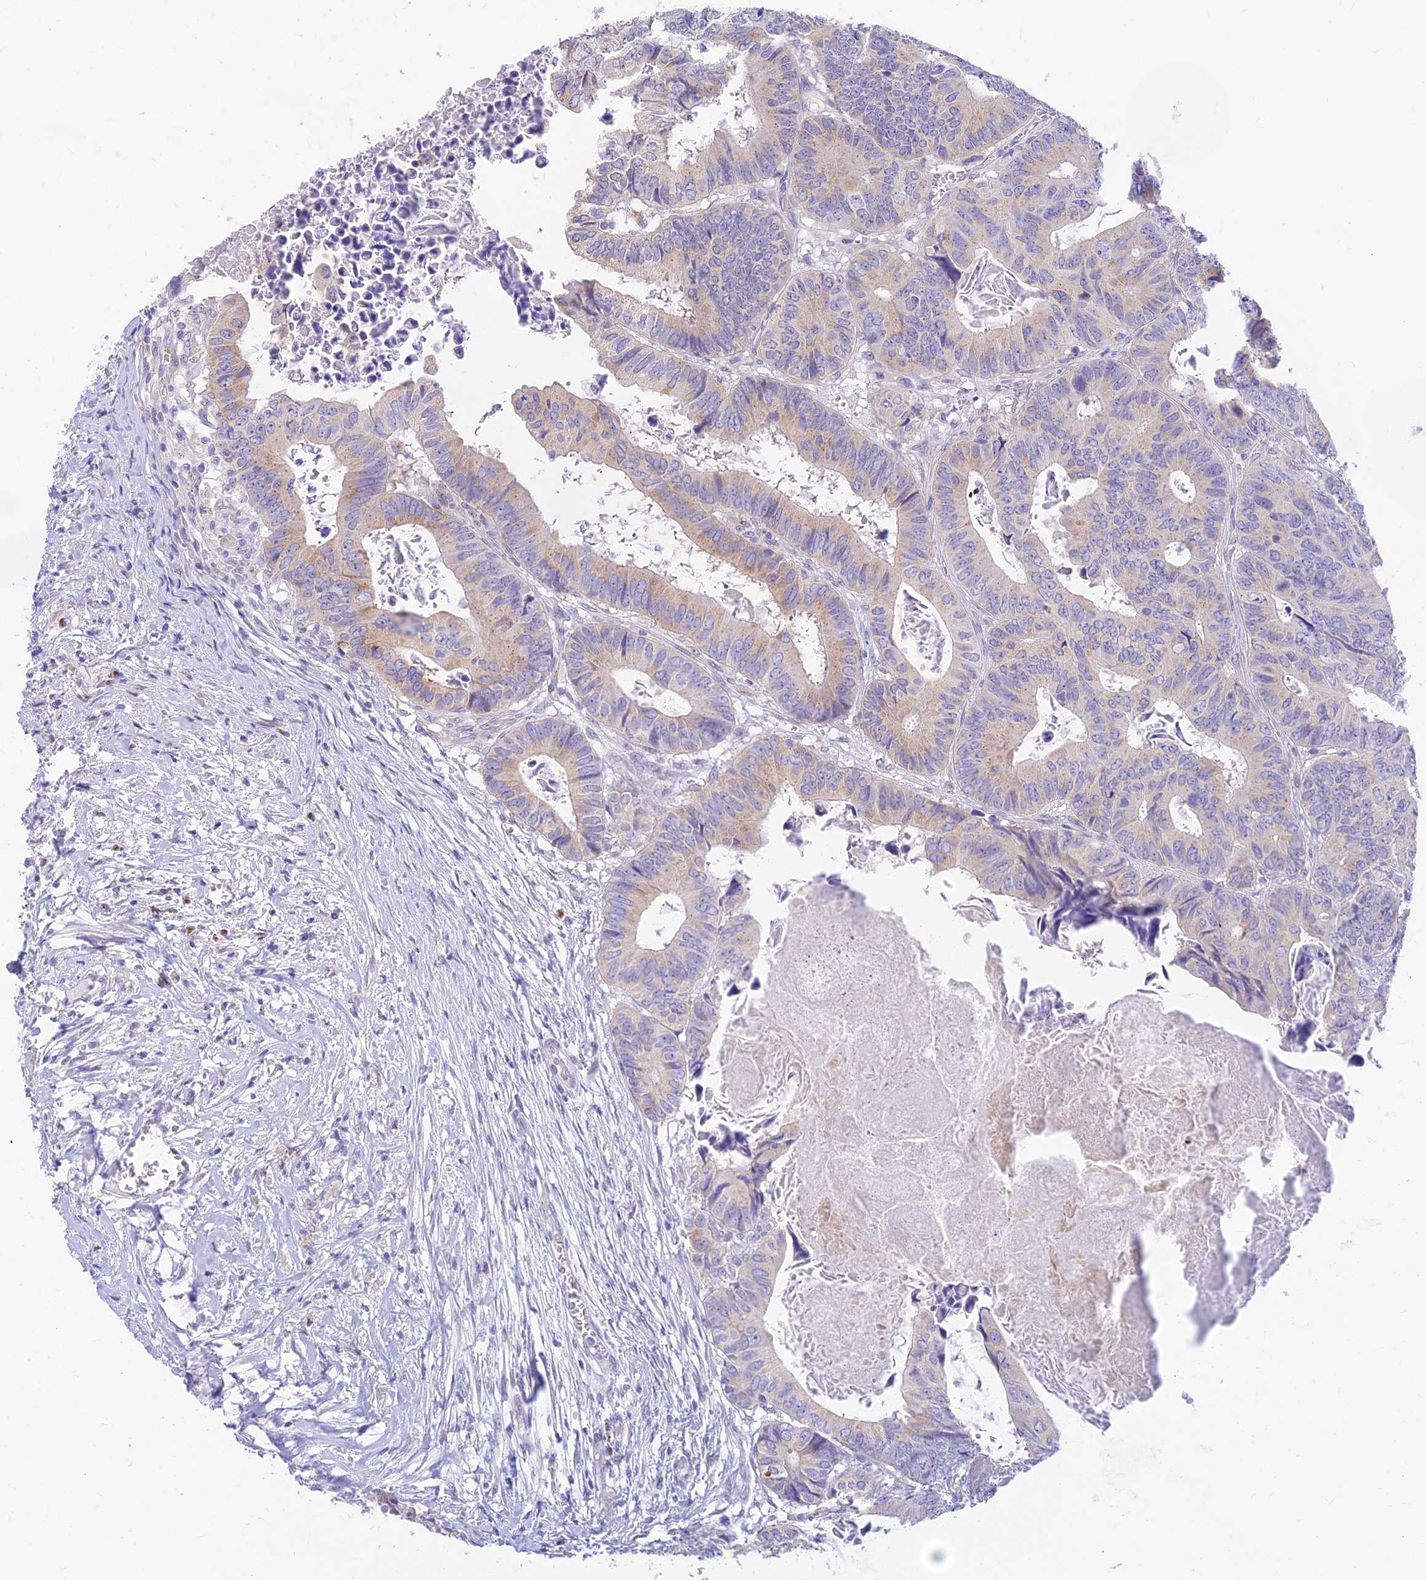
{"staining": {"intensity": "weak", "quantity": "<25%", "location": "cytoplasmic/membranous"}, "tissue": "colorectal cancer", "cell_type": "Tumor cells", "image_type": "cancer", "snomed": [{"axis": "morphology", "description": "Adenocarcinoma, NOS"}, {"axis": "topography", "description": "Colon"}], "caption": "High power microscopy image of an immunohistochemistry micrograph of adenocarcinoma (colorectal), revealing no significant staining in tumor cells.", "gene": "INKA1", "patient": {"sex": "male", "age": 85}}